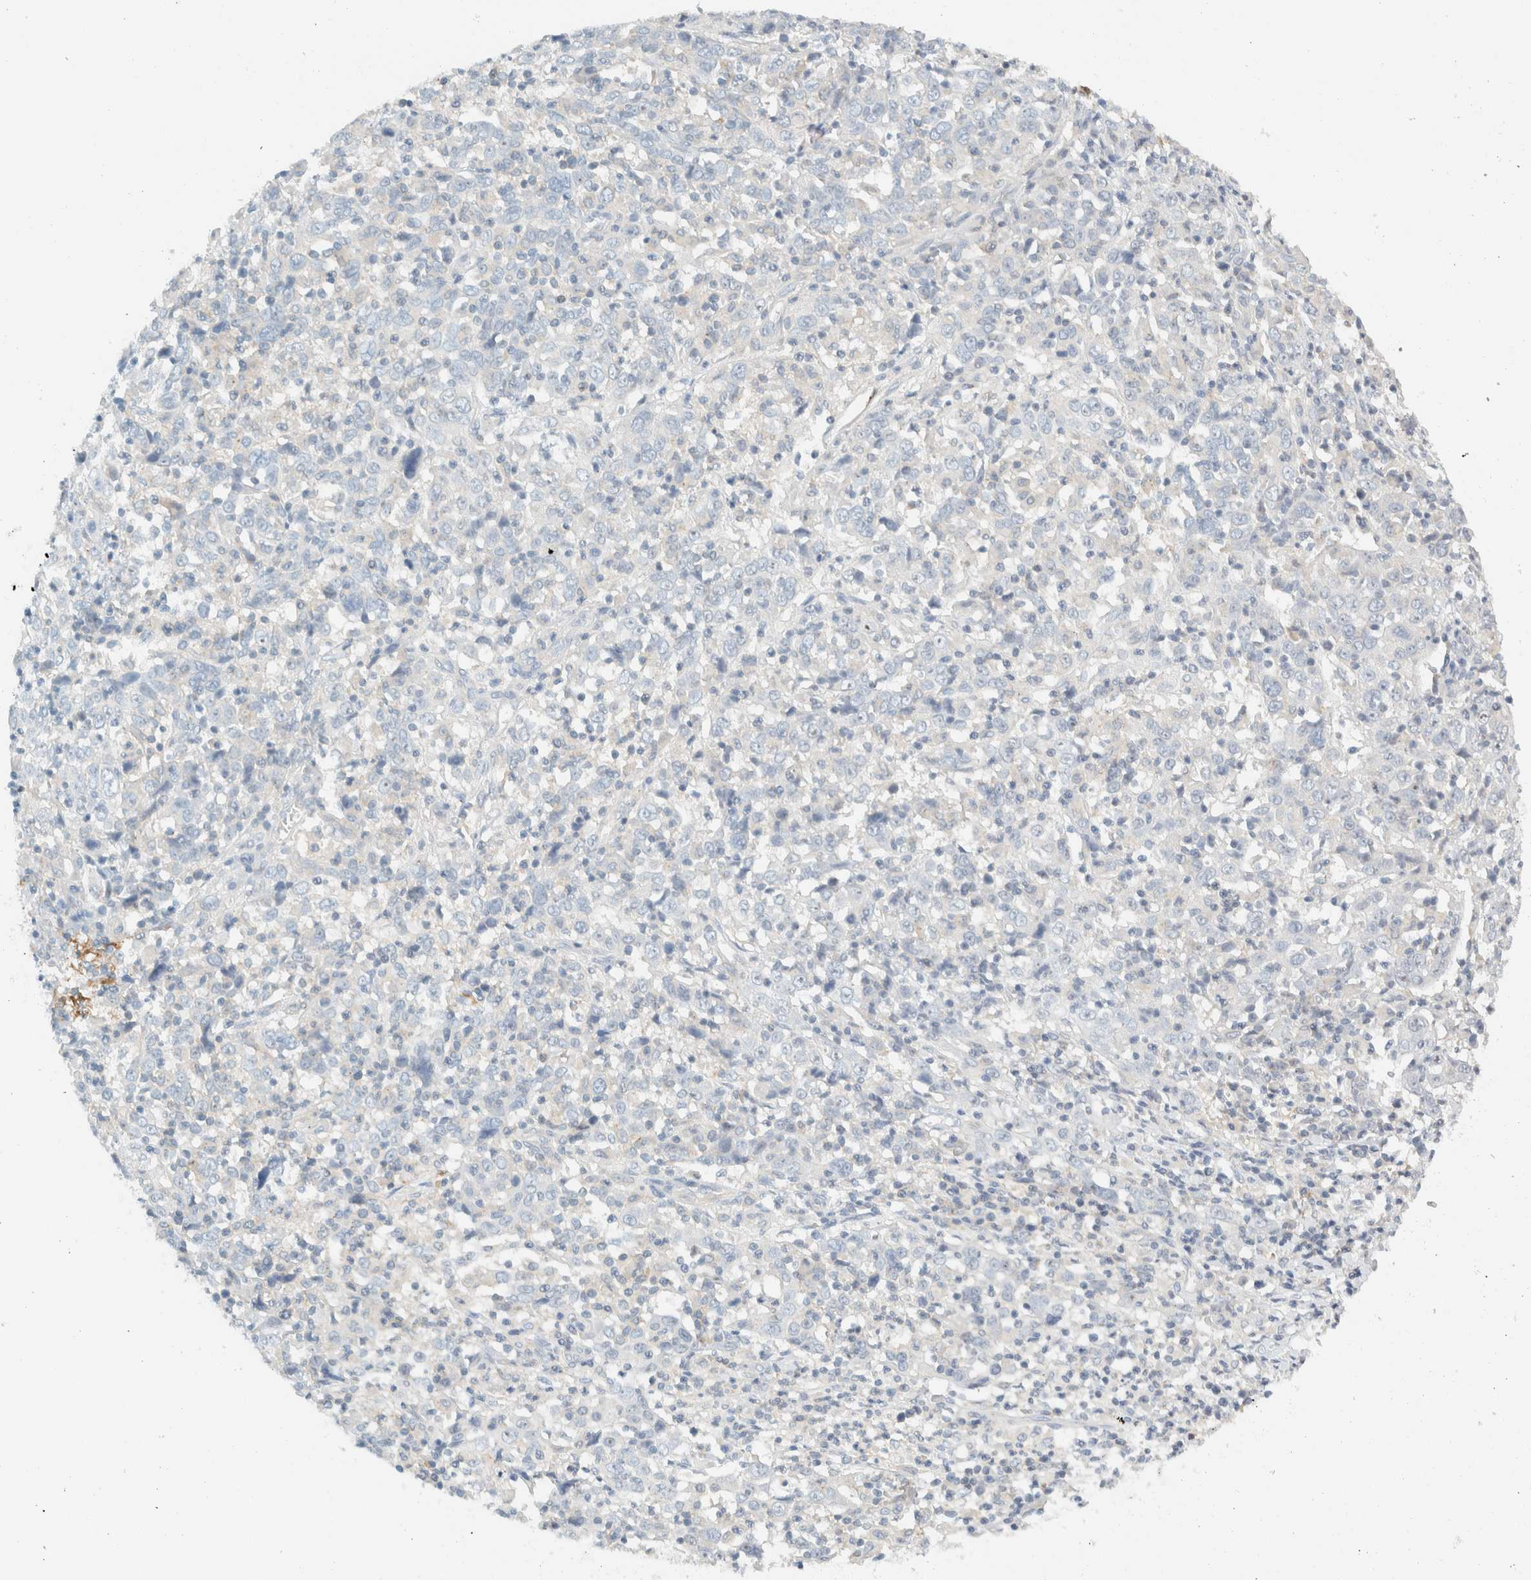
{"staining": {"intensity": "negative", "quantity": "none", "location": "none"}, "tissue": "cervical cancer", "cell_type": "Tumor cells", "image_type": "cancer", "snomed": [{"axis": "morphology", "description": "Squamous cell carcinoma, NOS"}, {"axis": "topography", "description": "Cervix"}], "caption": "Immunohistochemistry of cervical cancer exhibits no staining in tumor cells.", "gene": "NDE1", "patient": {"sex": "female", "age": 46}}